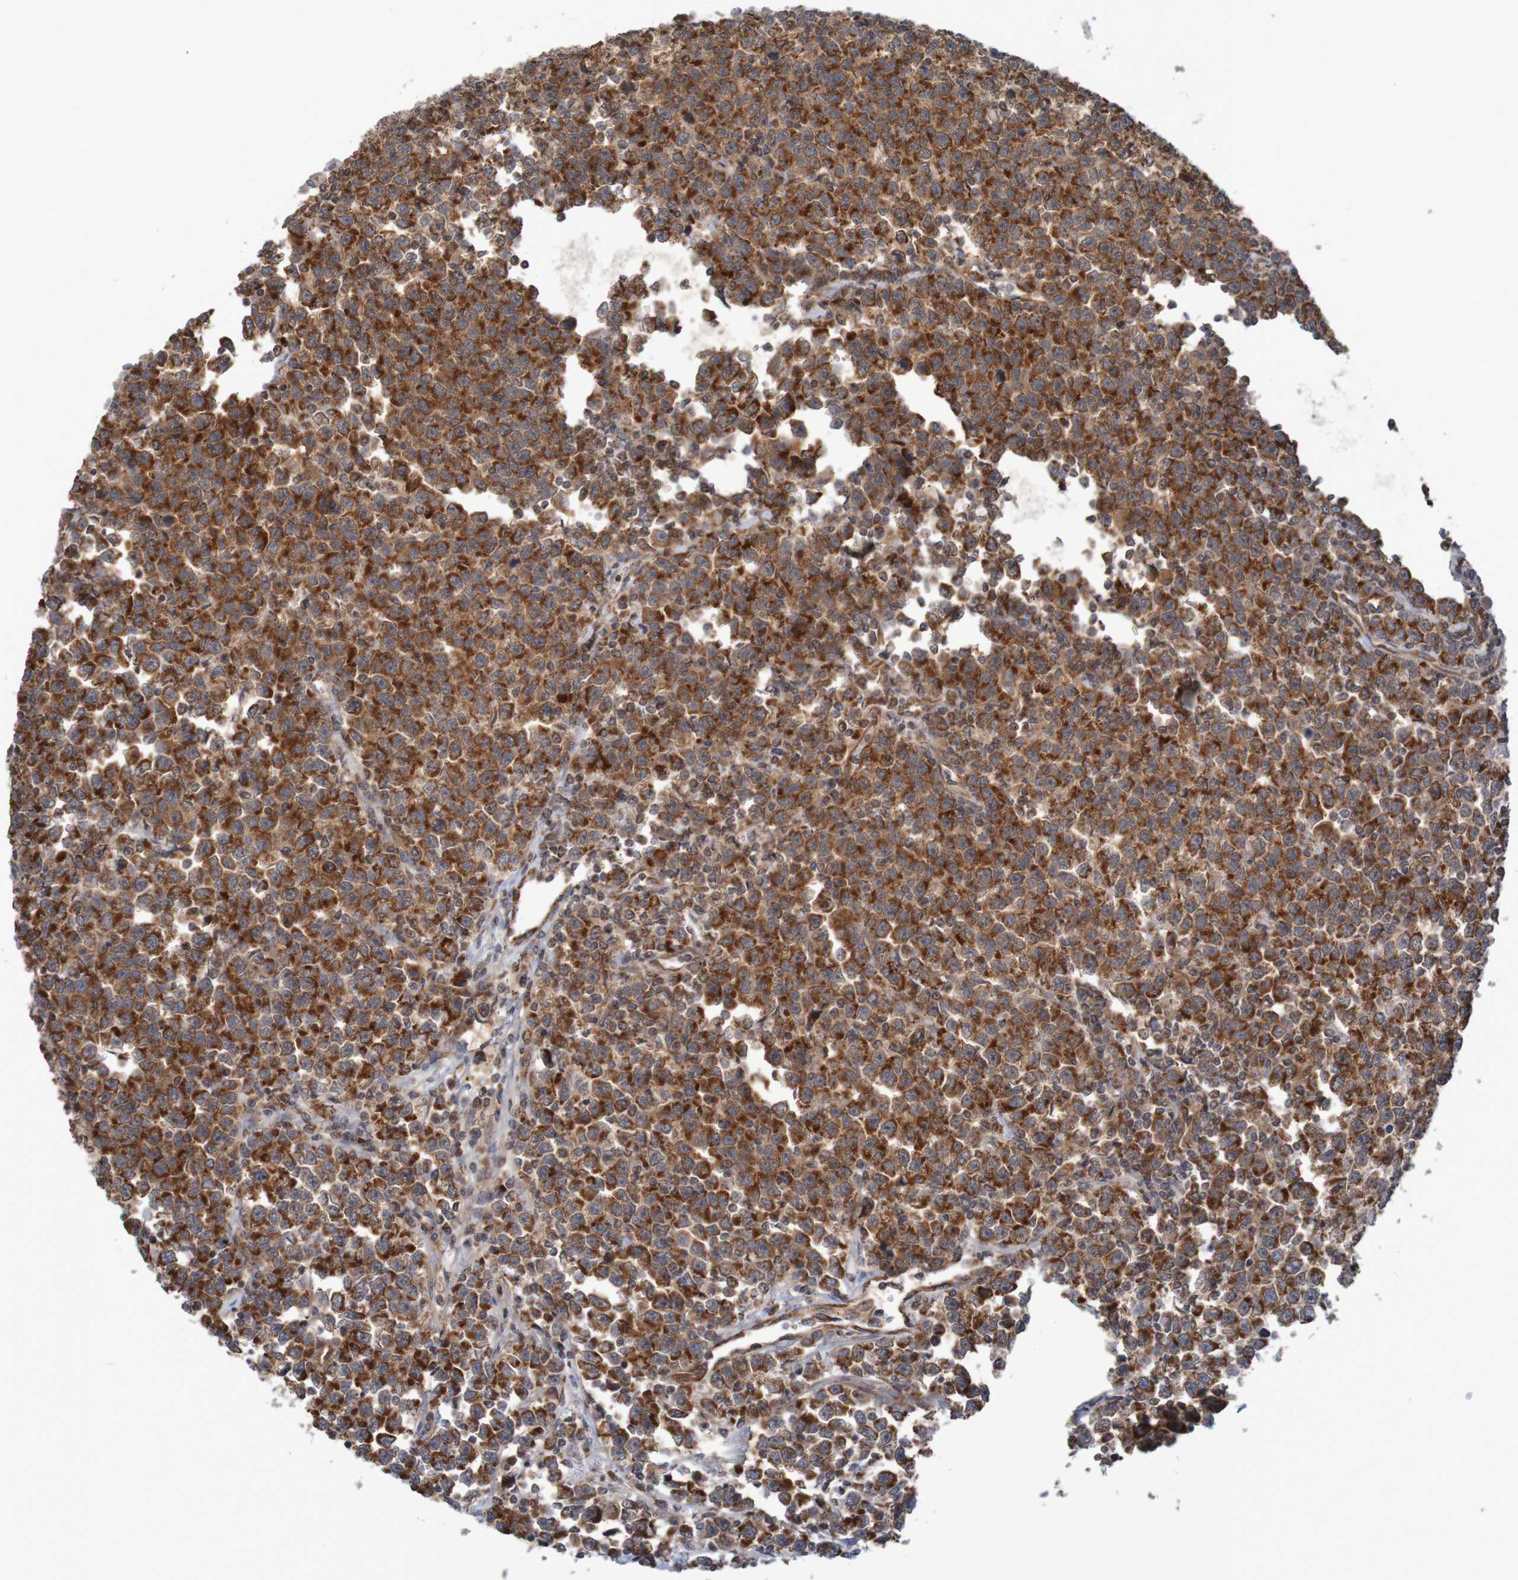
{"staining": {"intensity": "strong", "quantity": ">75%", "location": "cytoplasmic/membranous"}, "tissue": "testis cancer", "cell_type": "Tumor cells", "image_type": "cancer", "snomed": [{"axis": "morphology", "description": "Seminoma, NOS"}, {"axis": "topography", "description": "Testis"}], "caption": "Immunohistochemistry (IHC) of human testis cancer (seminoma) reveals high levels of strong cytoplasmic/membranous positivity in approximately >75% of tumor cells.", "gene": "MRPL52", "patient": {"sex": "male", "age": 43}}